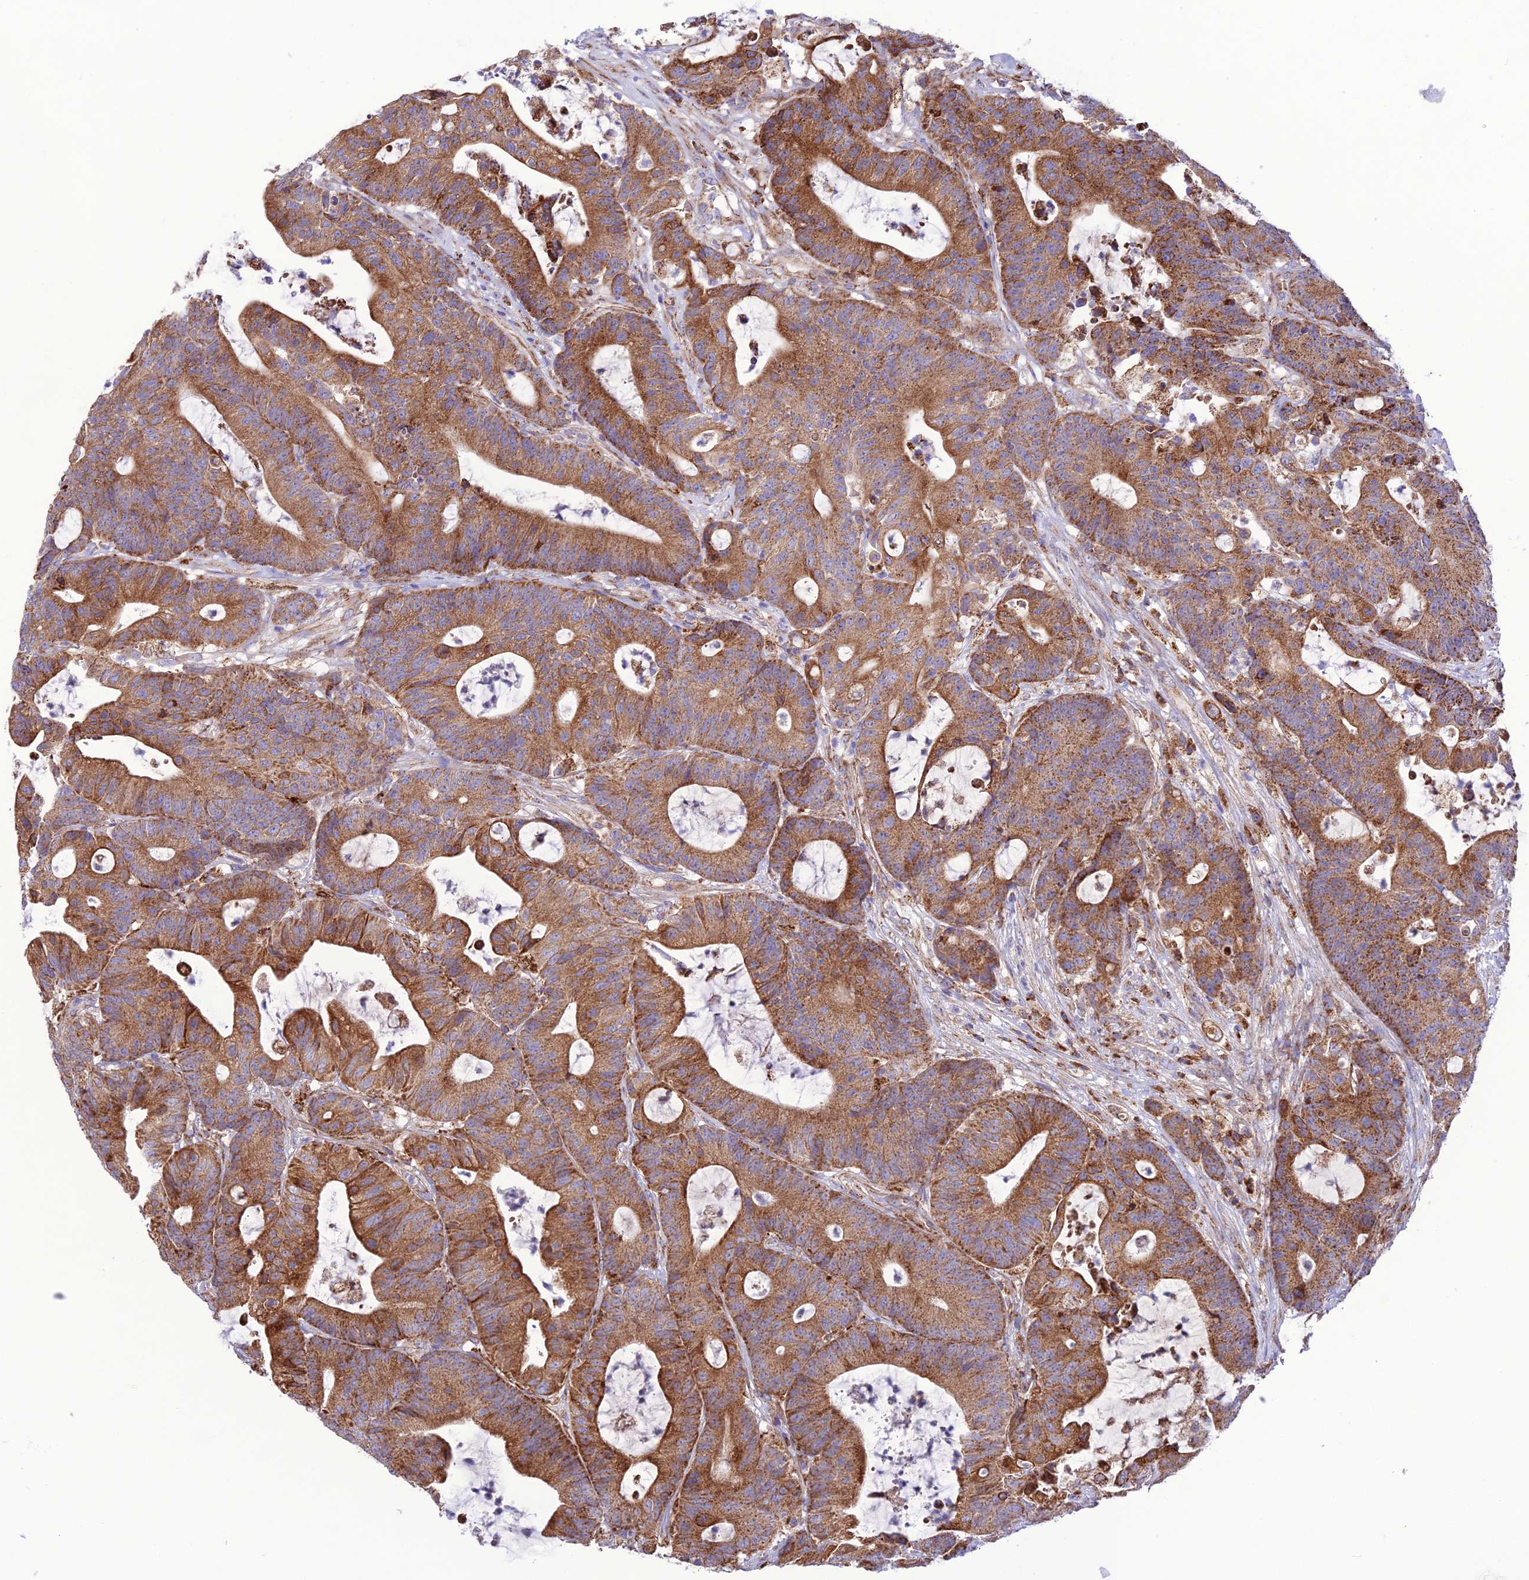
{"staining": {"intensity": "strong", "quantity": ">75%", "location": "cytoplasmic/membranous"}, "tissue": "colorectal cancer", "cell_type": "Tumor cells", "image_type": "cancer", "snomed": [{"axis": "morphology", "description": "Adenocarcinoma, NOS"}, {"axis": "topography", "description": "Colon"}], "caption": "Protein analysis of colorectal cancer (adenocarcinoma) tissue demonstrates strong cytoplasmic/membranous positivity in about >75% of tumor cells. The staining was performed using DAB (3,3'-diaminobenzidine), with brown indicating positive protein expression. Nuclei are stained blue with hematoxylin.", "gene": "UAP1L1", "patient": {"sex": "female", "age": 84}}